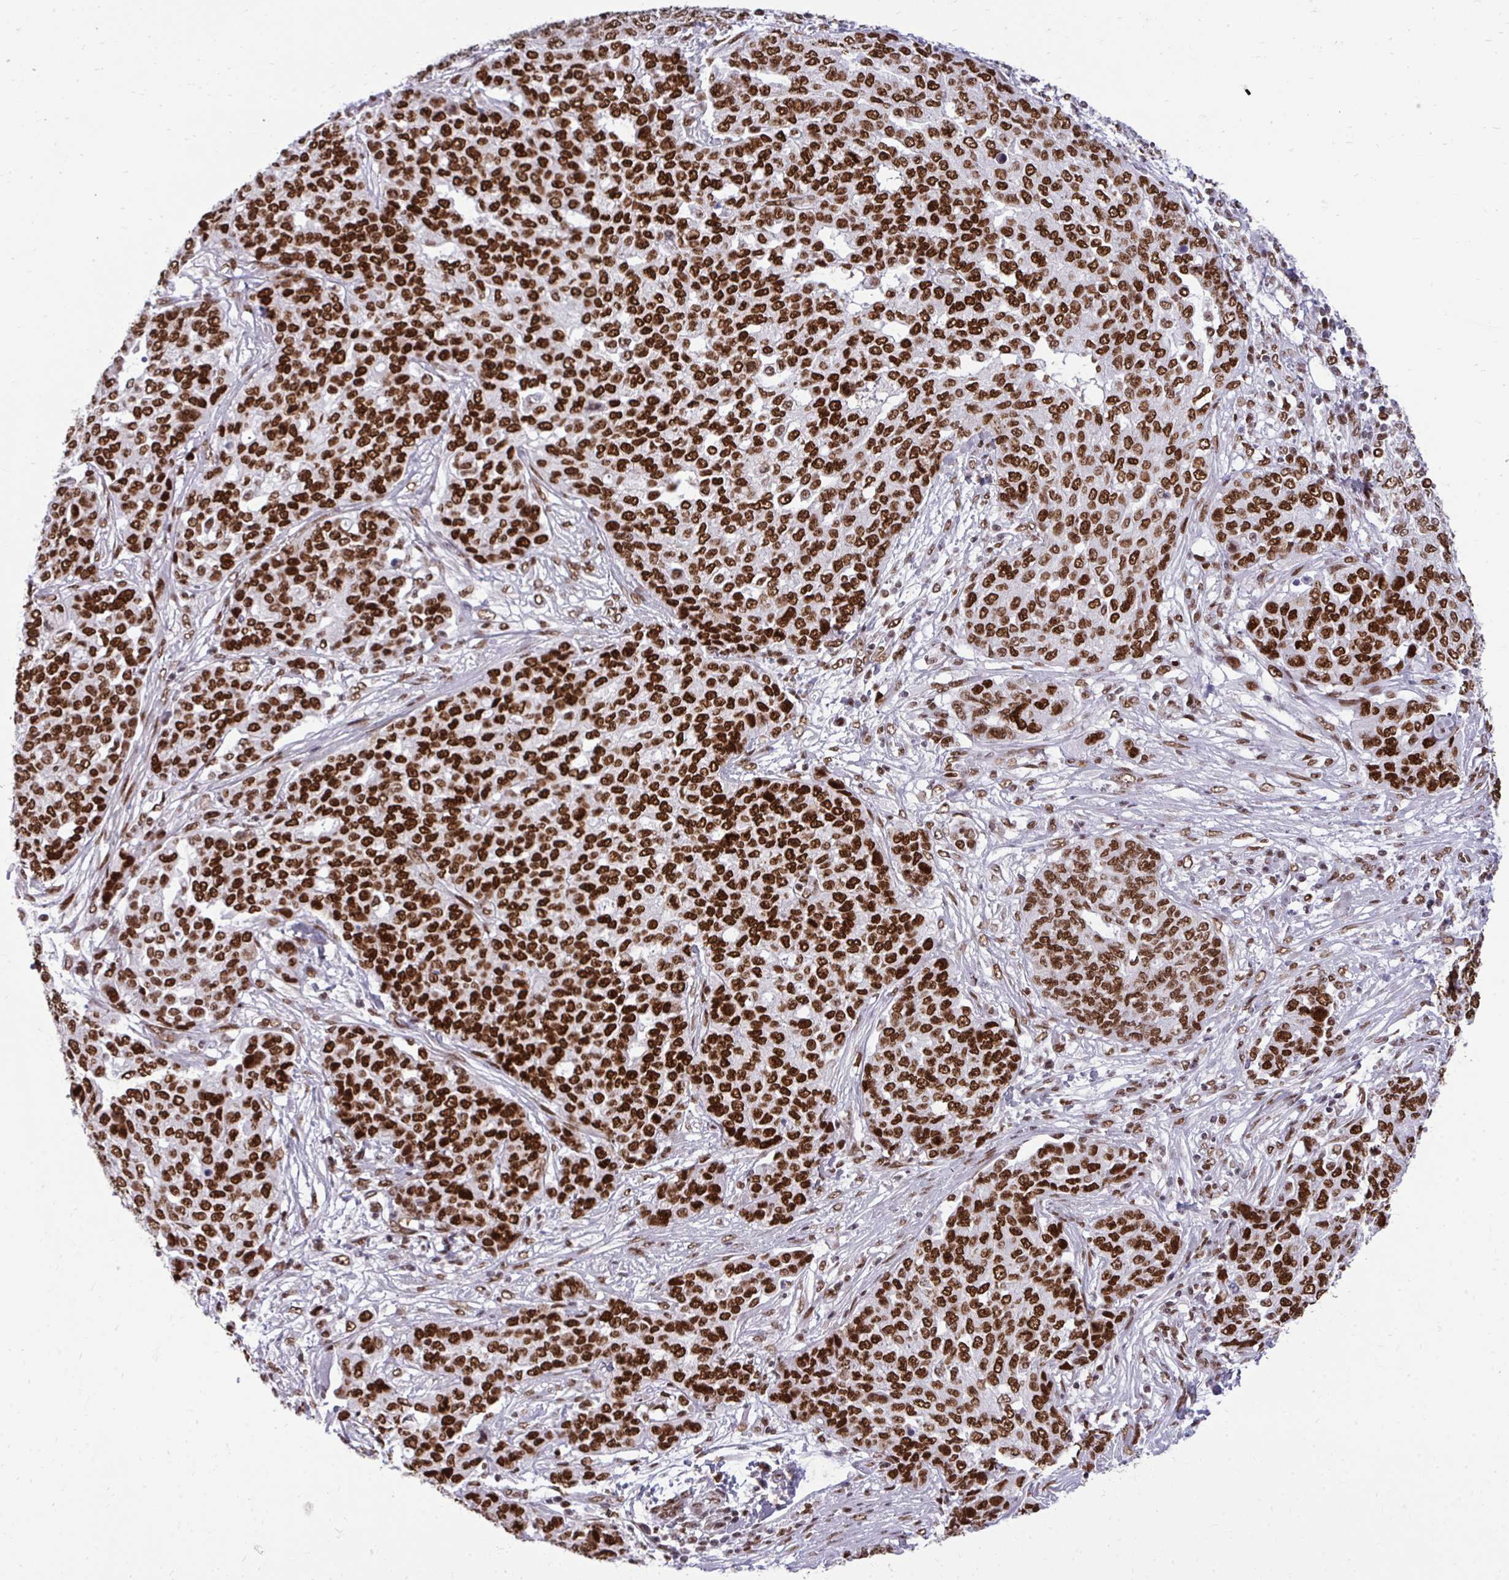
{"staining": {"intensity": "strong", "quantity": ">75%", "location": "nuclear"}, "tissue": "ovarian cancer", "cell_type": "Tumor cells", "image_type": "cancer", "snomed": [{"axis": "morphology", "description": "Cystadenocarcinoma, serous, NOS"}, {"axis": "topography", "description": "Soft tissue"}, {"axis": "topography", "description": "Ovary"}], "caption": "Immunohistochemistry image of neoplastic tissue: ovarian cancer stained using immunohistochemistry (IHC) exhibits high levels of strong protein expression localized specifically in the nuclear of tumor cells, appearing as a nuclear brown color.", "gene": "CDYL", "patient": {"sex": "female", "age": 57}}